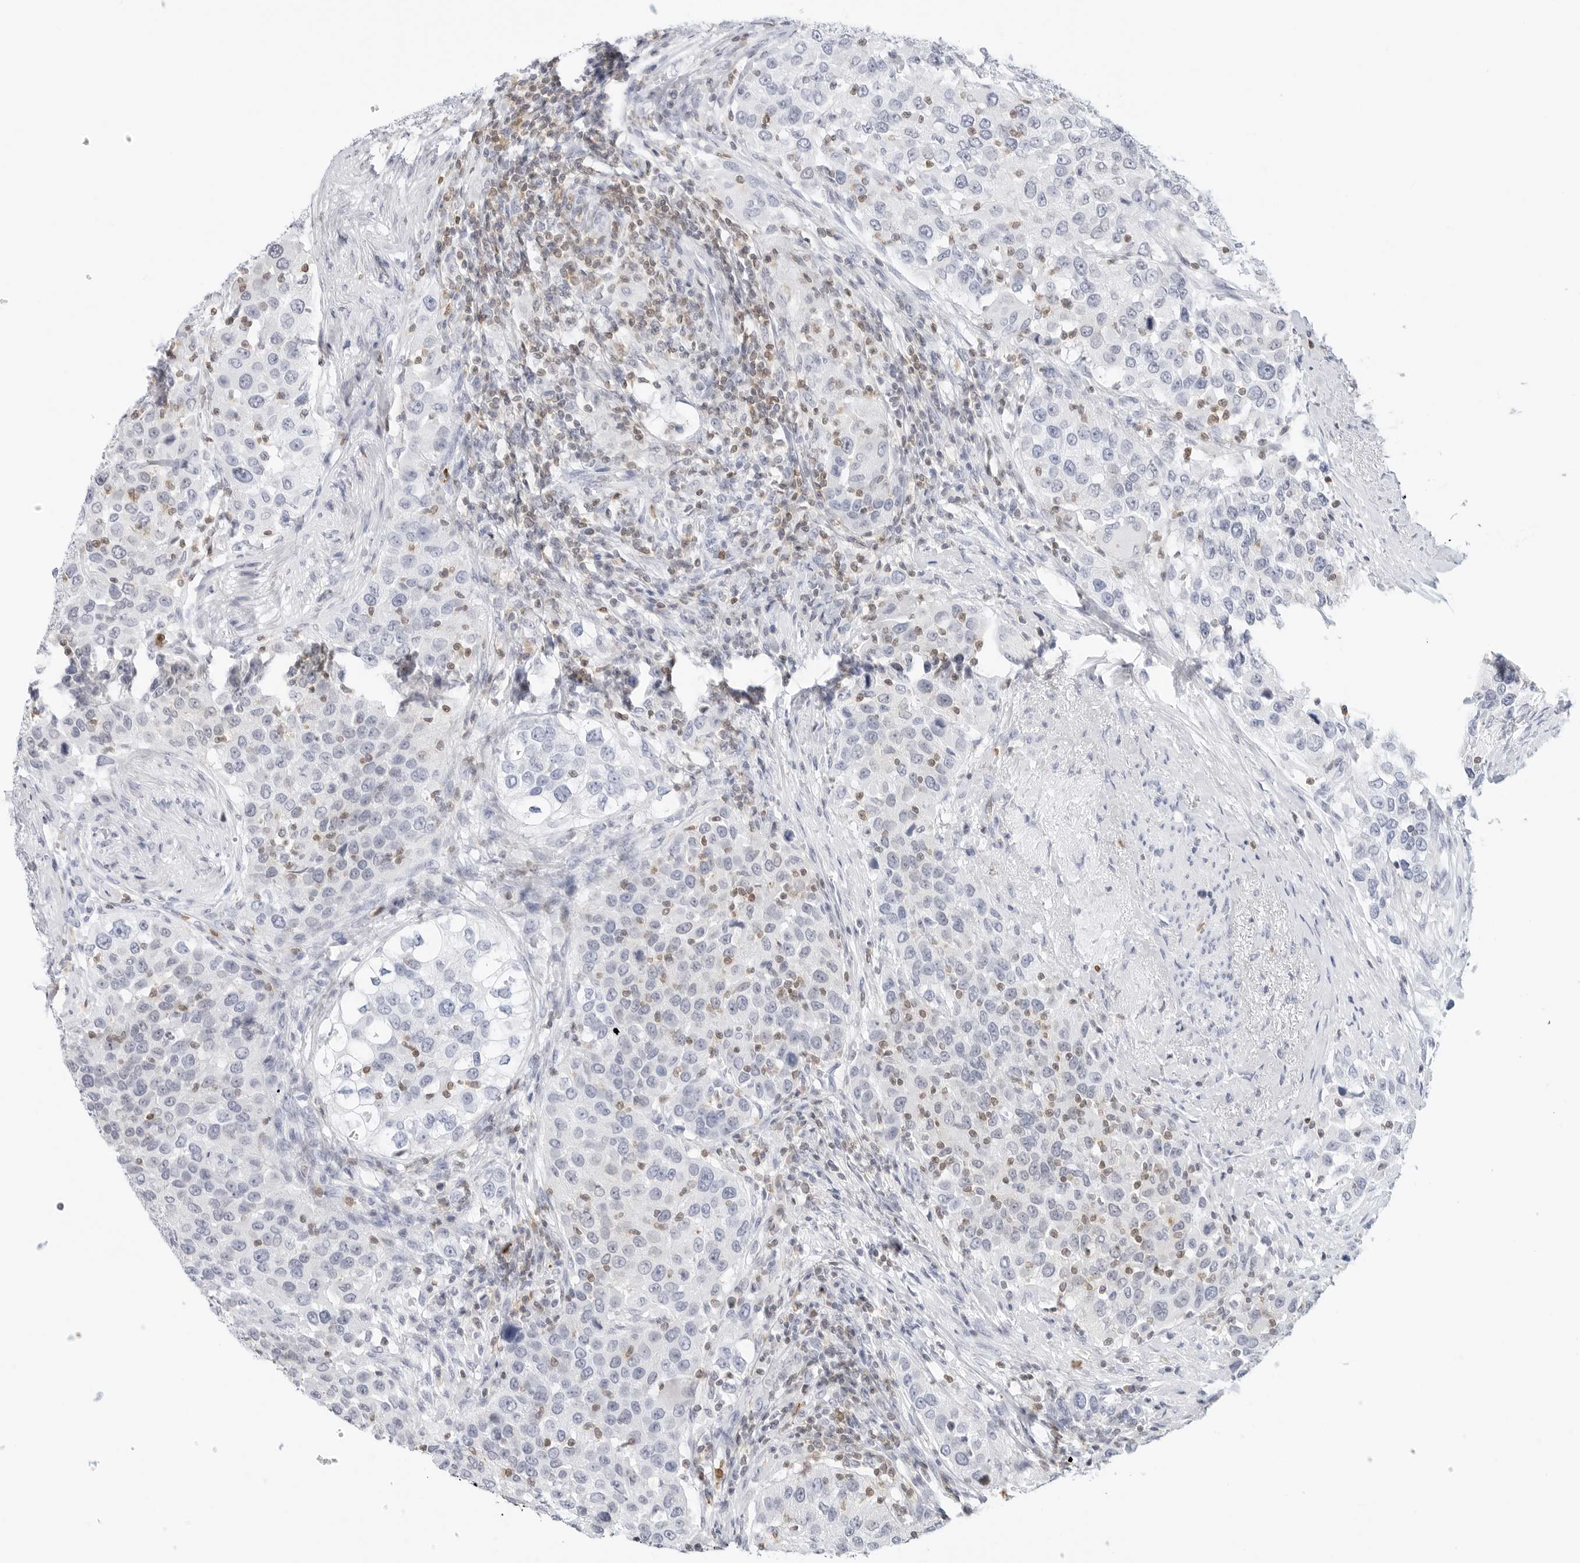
{"staining": {"intensity": "negative", "quantity": "none", "location": "none"}, "tissue": "urothelial cancer", "cell_type": "Tumor cells", "image_type": "cancer", "snomed": [{"axis": "morphology", "description": "Urothelial carcinoma, High grade"}, {"axis": "topography", "description": "Urinary bladder"}], "caption": "This is an immunohistochemistry (IHC) histopathology image of human urothelial carcinoma (high-grade). There is no expression in tumor cells.", "gene": "SLC9A3R1", "patient": {"sex": "female", "age": 80}}